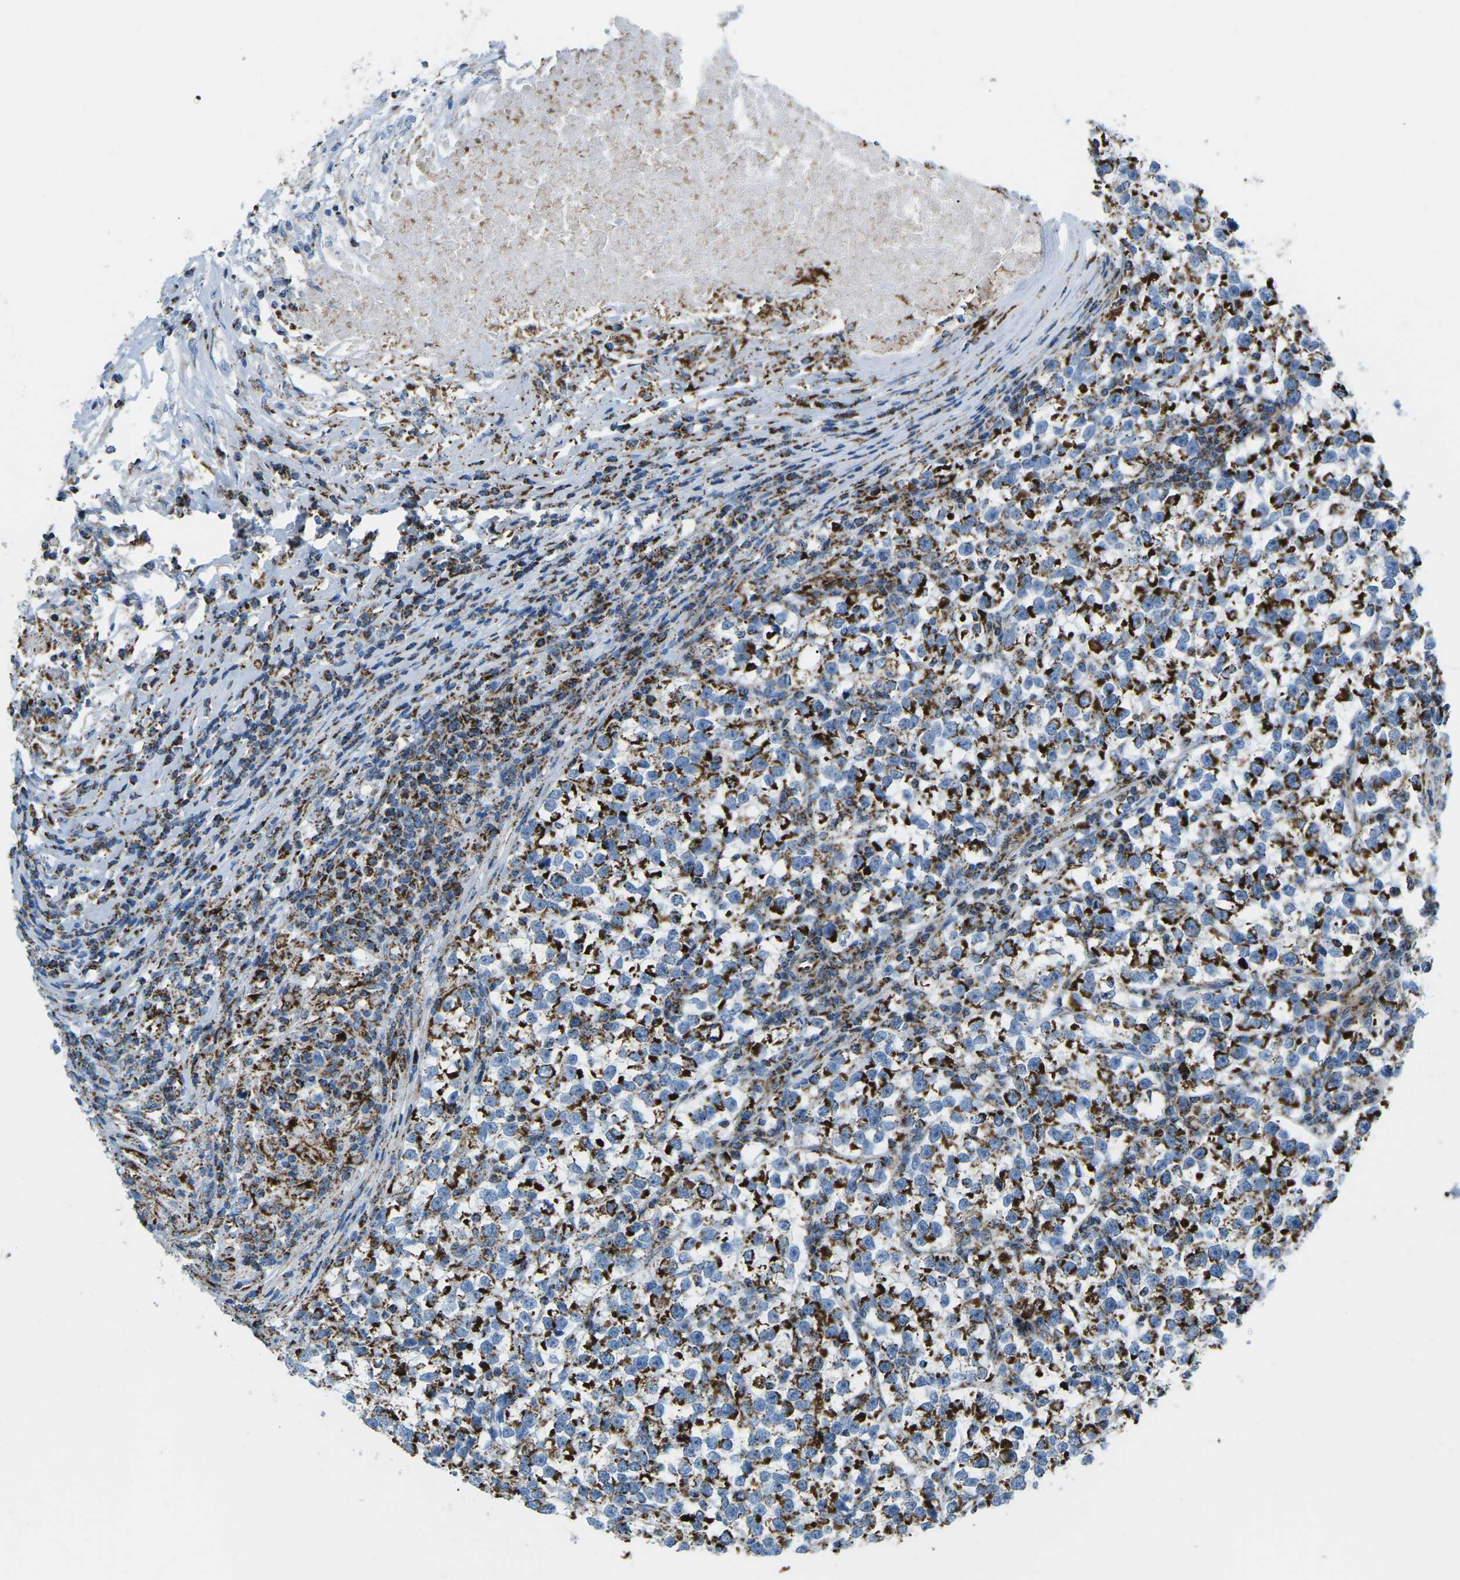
{"staining": {"intensity": "strong", "quantity": "25%-75%", "location": "cytoplasmic/membranous"}, "tissue": "testis cancer", "cell_type": "Tumor cells", "image_type": "cancer", "snomed": [{"axis": "morphology", "description": "Normal tissue, NOS"}, {"axis": "morphology", "description": "Seminoma, NOS"}, {"axis": "topography", "description": "Testis"}], "caption": "This histopathology image exhibits immunohistochemistry staining of human seminoma (testis), with high strong cytoplasmic/membranous expression in about 25%-75% of tumor cells.", "gene": "COX6C", "patient": {"sex": "male", "age": 43}}